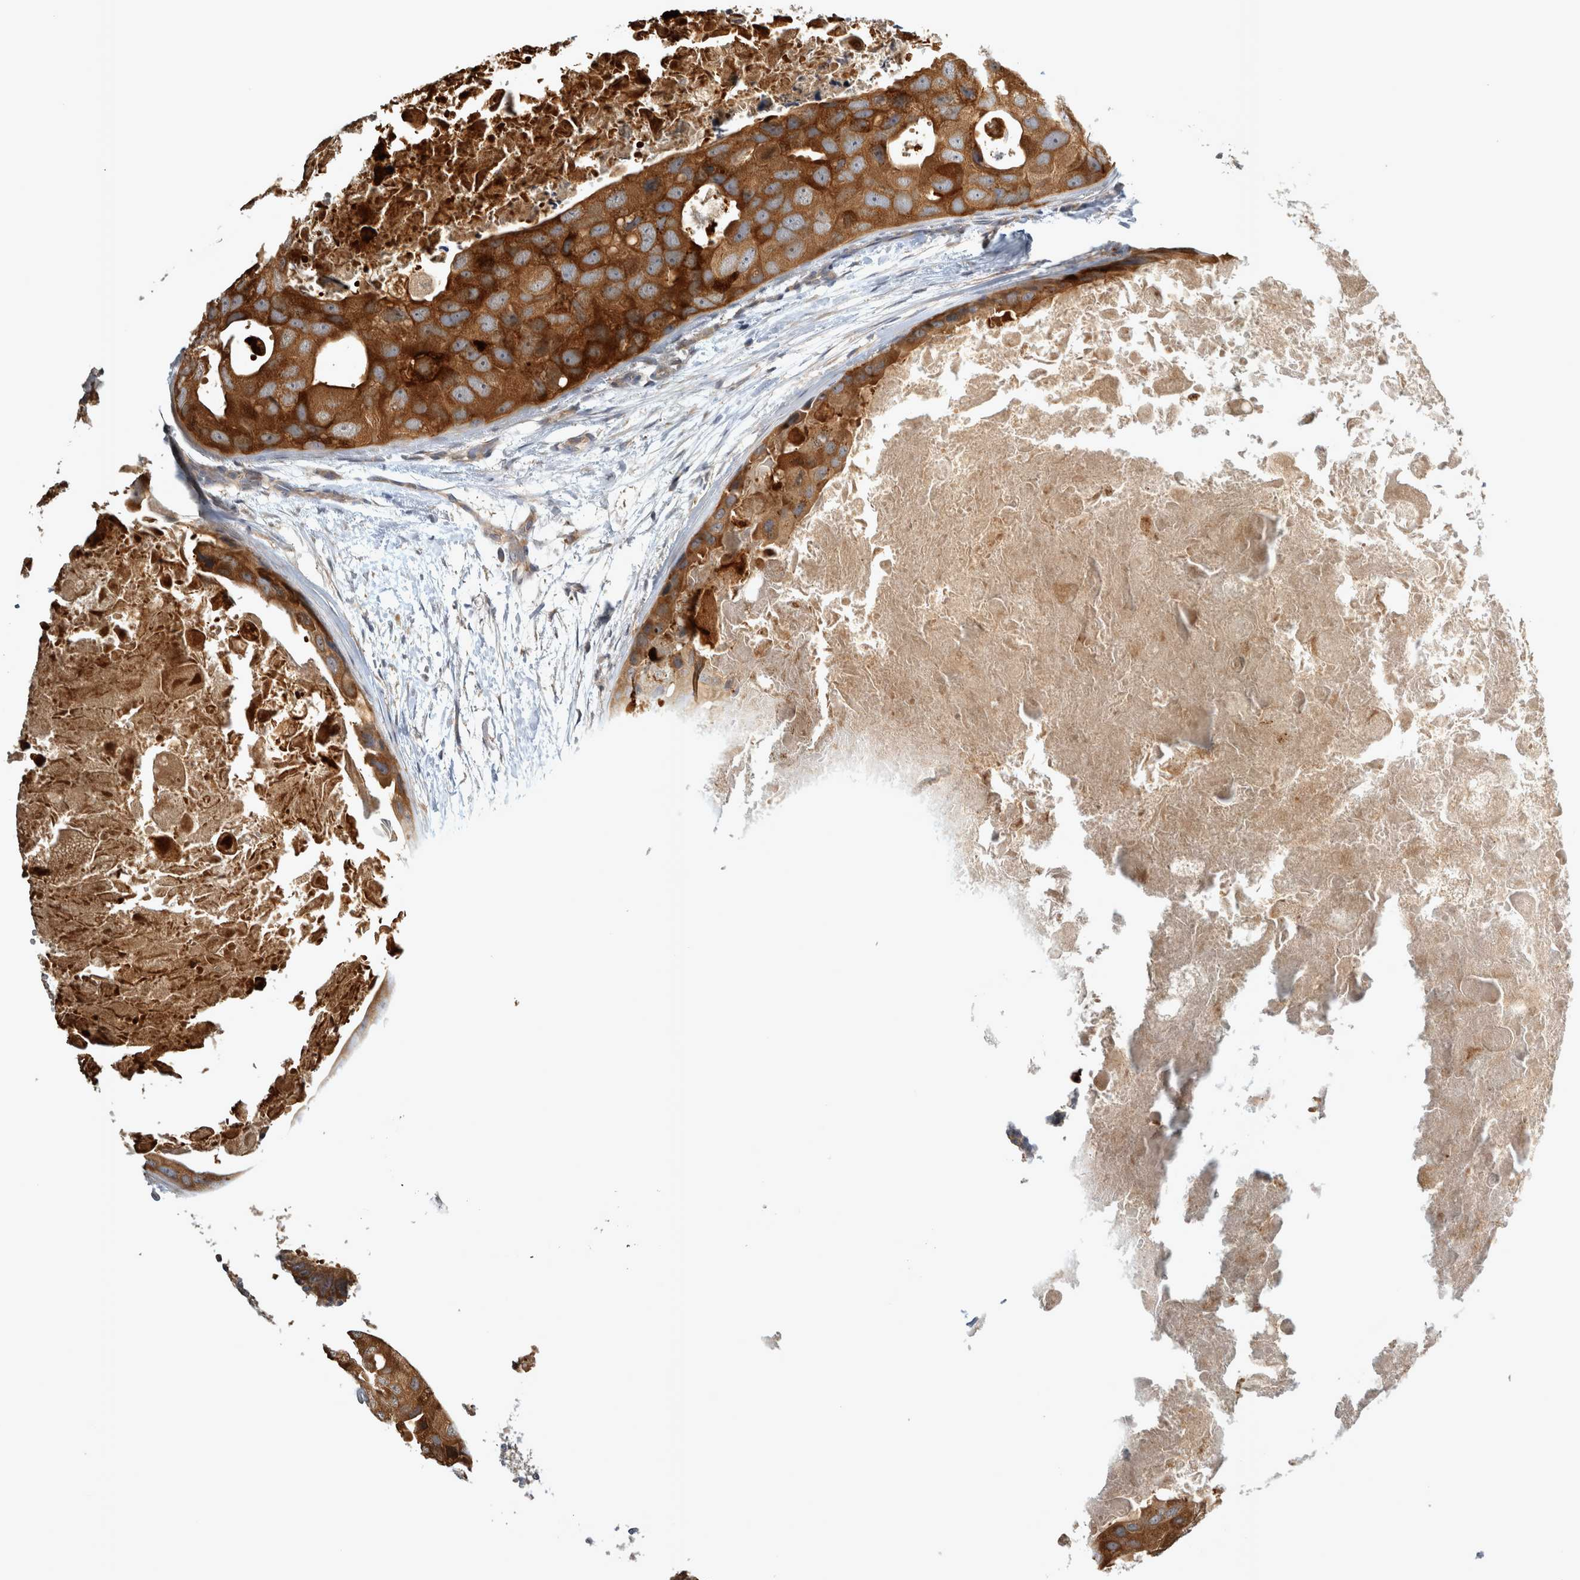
{"staining": {"intensity": "strong", "quantity": ">75%", "location": "cytoplasmic/membranous"}, "tissue": "breast cancer", "cell_type": "Tumor cells", "image_type": "cancer", "snomed": [{"axis": "morphology", "description": "Duct carcinoma"}, {"axis": "topography", "description": "Breast"}], "caption": "High-power microscopy captured an immunohistochemistry (IHC) histopathology image of breast cancer, revealing strong cytoplasmic/membranous staining in about >75% of tumor cells.", "gene": "TRMT61B", "patient": {"sex": "female", "age": 62}}